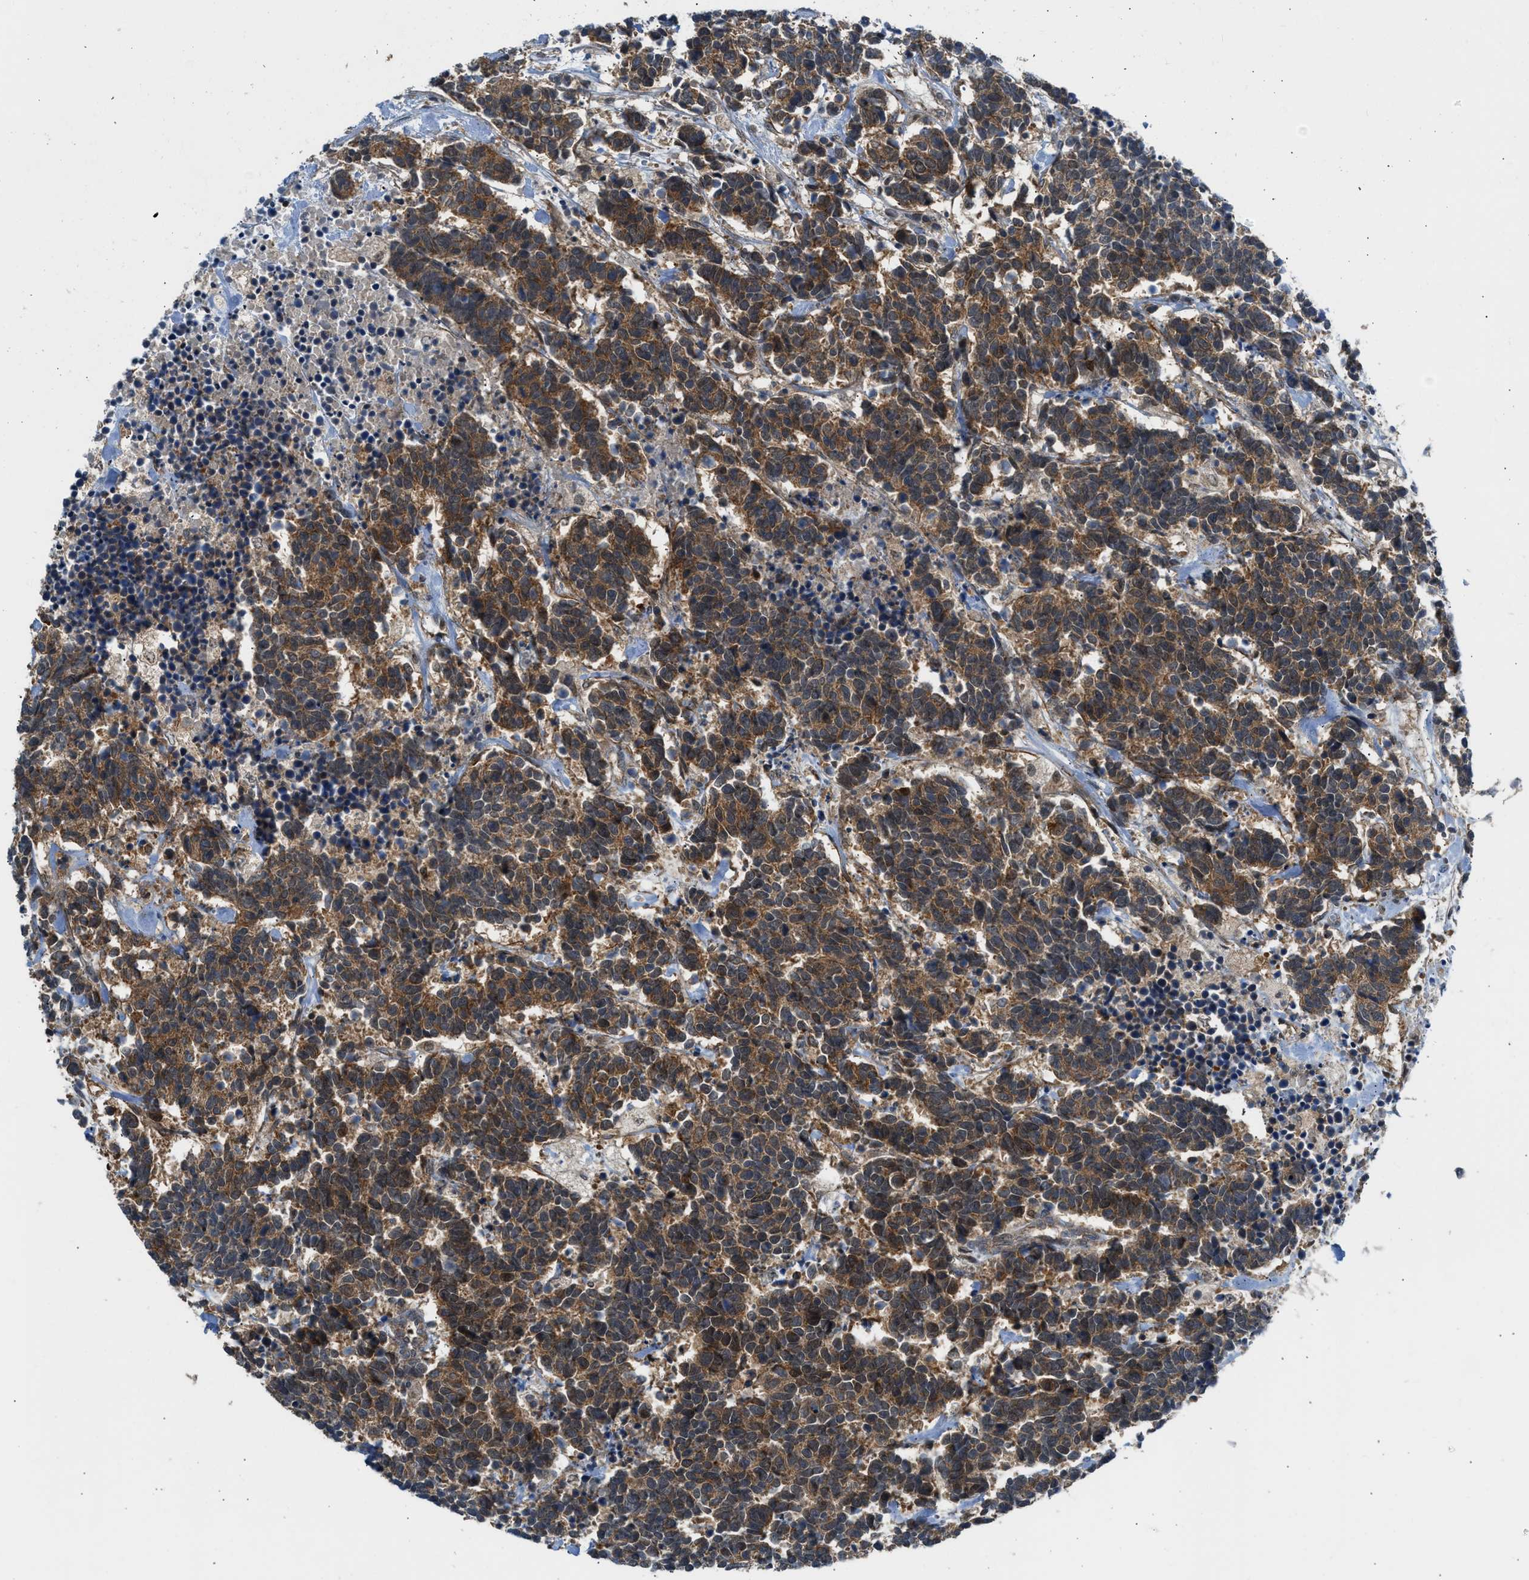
{"staining": {"intensity": "moderate", "quantity": ">75%", "location": "cytoplasmic/membranous"}, "tissue": "carcinoid", "cell_type": "Tumor cells", "image_type": "cancer", "snomed": [{"axis": "morphology", "description": "Carcinoma, NOS"}, {"axis": "morphology", "description": "Carcinoid, malignant, NOS"}, {"axis": "topography", "description": "Urinary bladder"}], "caption": "This photomicrograph reveals carcinoid stained with immunohistochemistry (IHC) to label a protein in brown. The cytoplasmic/membranous of tumor cells show moderate positivity for the protein. Nuclei are counter-stained blue.", "gene": "SESN2", "patient": {"sex": "male", "age": 57}}